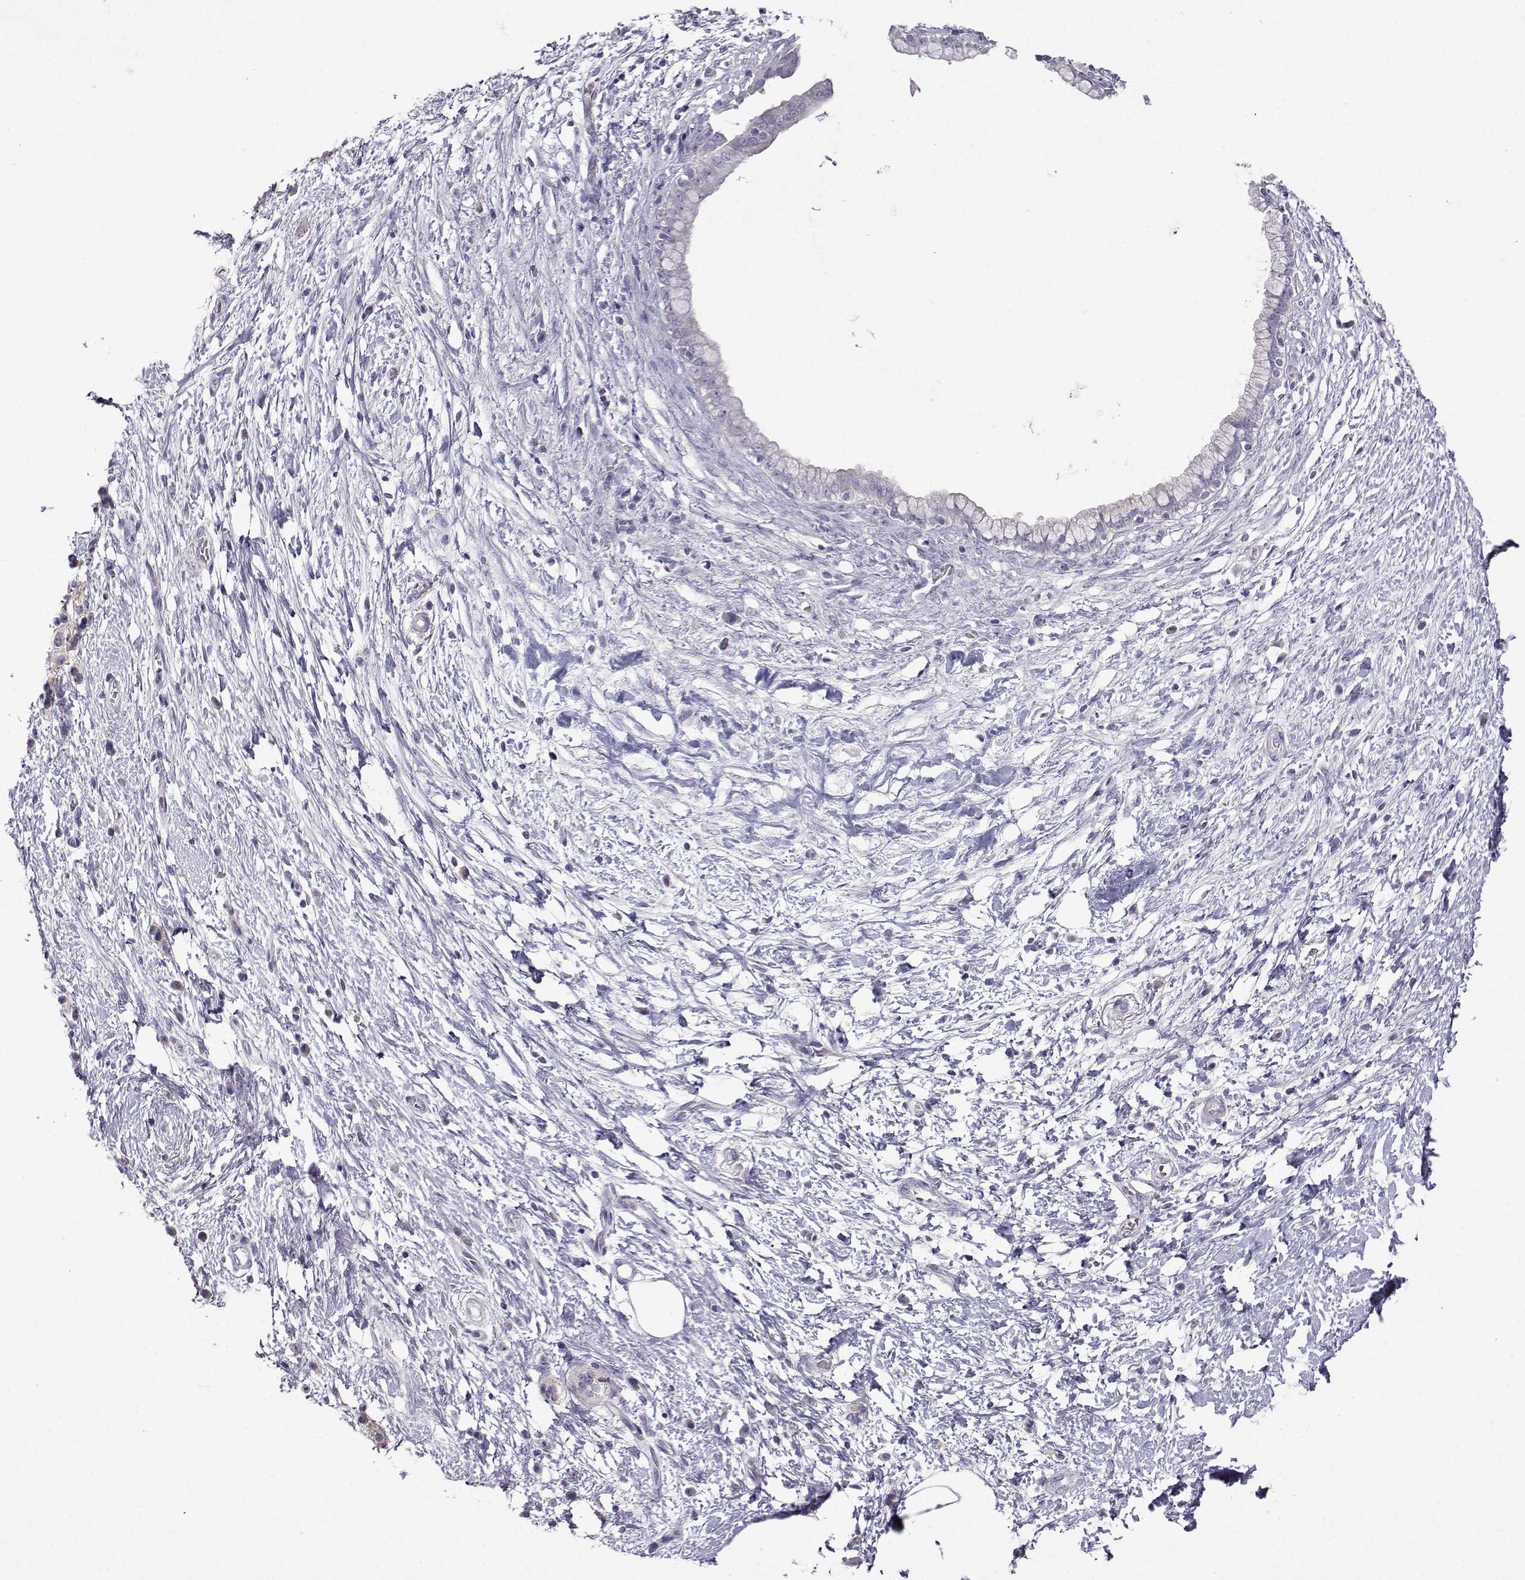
{"staining": {"intensity": "negative", "quantity": "none", "location": "none"}, "tissue": "pancreatic cancer", "cell_type": "Tumor cells", "image_type": "cancer", "snomed": [{"axis": "morphology", "description": "Adenocarcinoma, NOS"}, {"axis": "topography", "description": "Pancreas"}], "caption": "This photomicrograph is of pancreatic cancer (adenocarcinoma) stained with immunohistochemistry (IHC) to label a protein in brown with the nuclei are counter-stained blue. There is no expression in tumor cells.", "gene": "FCAMR", "patient": {"sex": "female", "age": 72}}